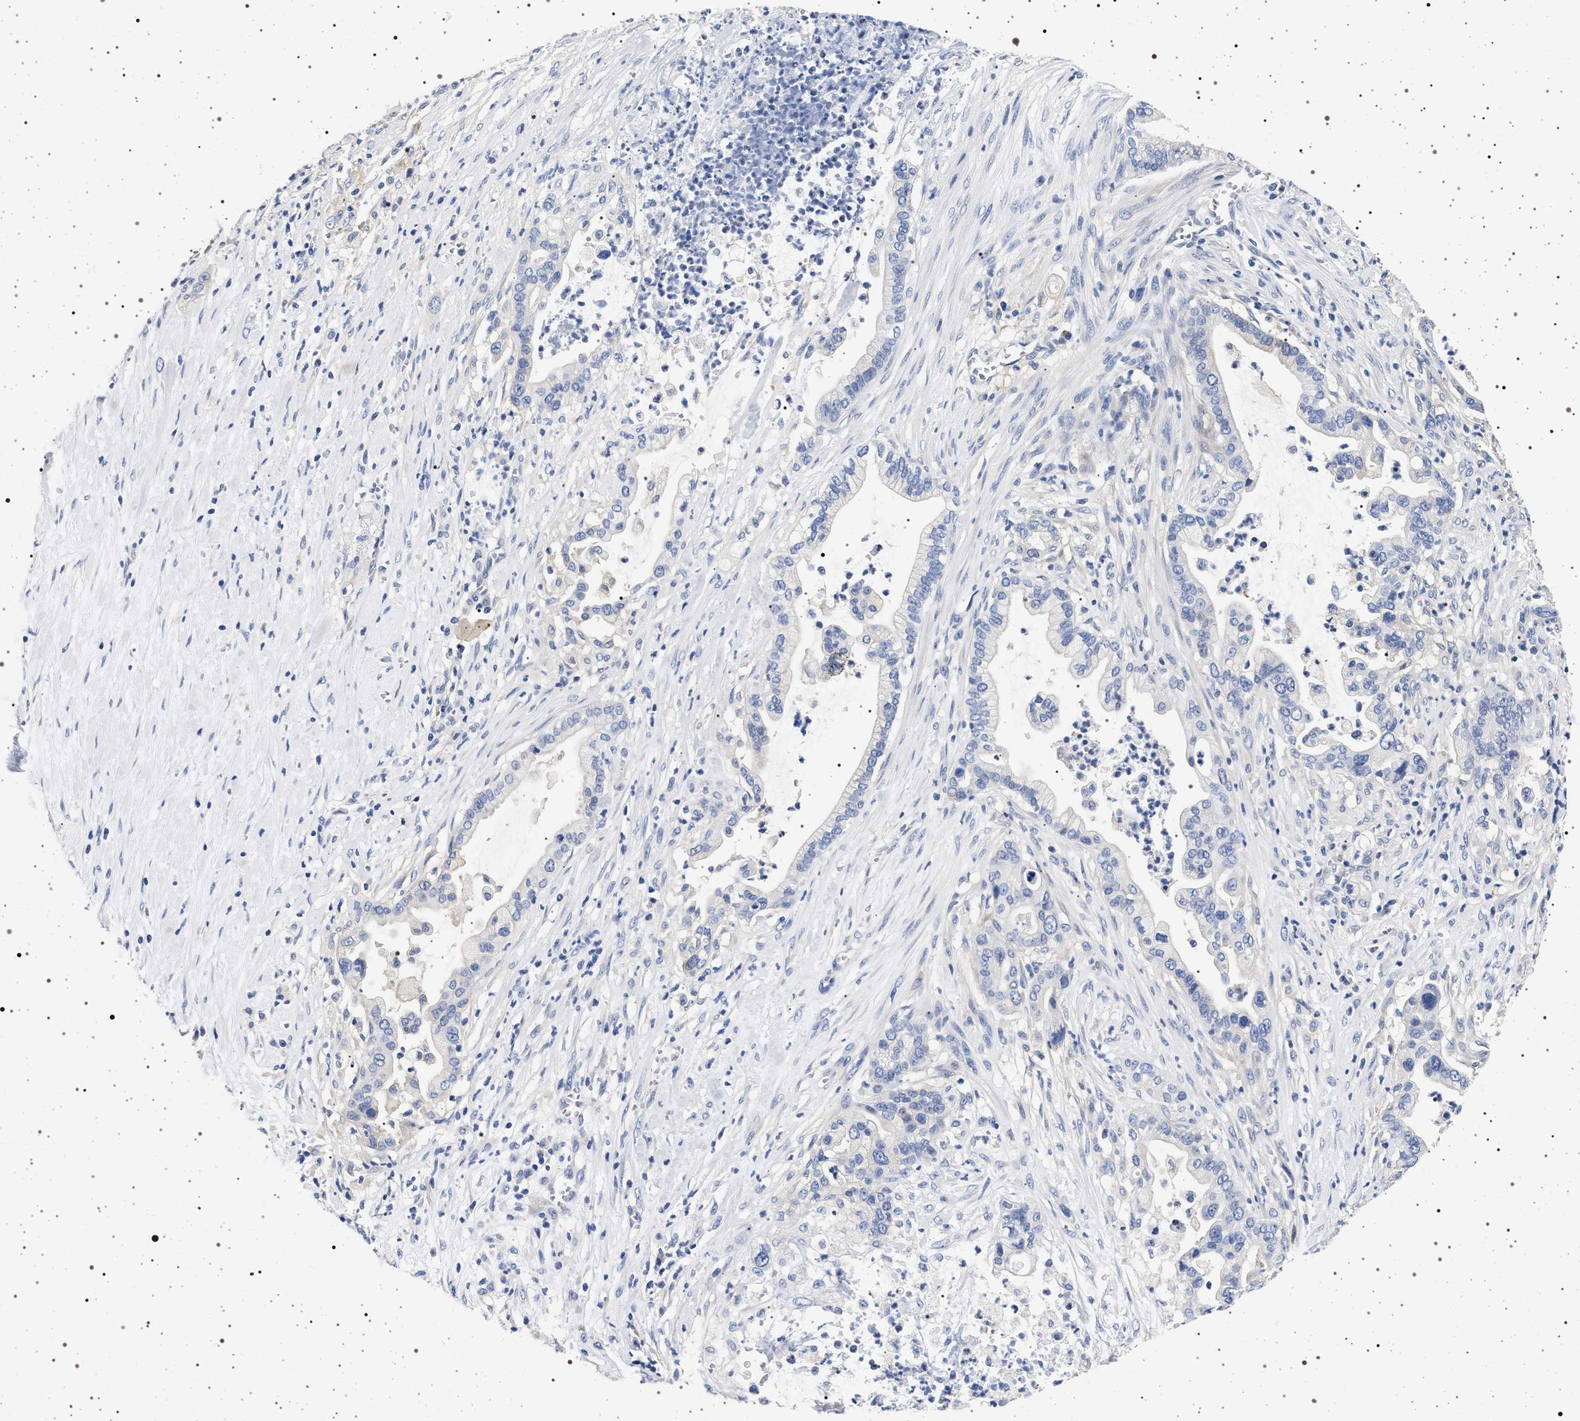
{"staining": {"intensity": "negative", "quantity": "none", "location": "none"}, "tissue": "pancreatic cancer", "cell_type": "Tumor cells", "image_type": "cancer", "snomed": [{"axis": "morphology", "description": "Adenocarcinoma, NOS"}, {"axis": "topography", "description": "Pancreas"}], "caption": "Human pancreatic cancer (adenocarcinoma) stained for a protein using immunohistochemistry shows no expression in tumor cells.", "gene": "HSD17B1", "patient": {"sex": "male", "age": 69}}